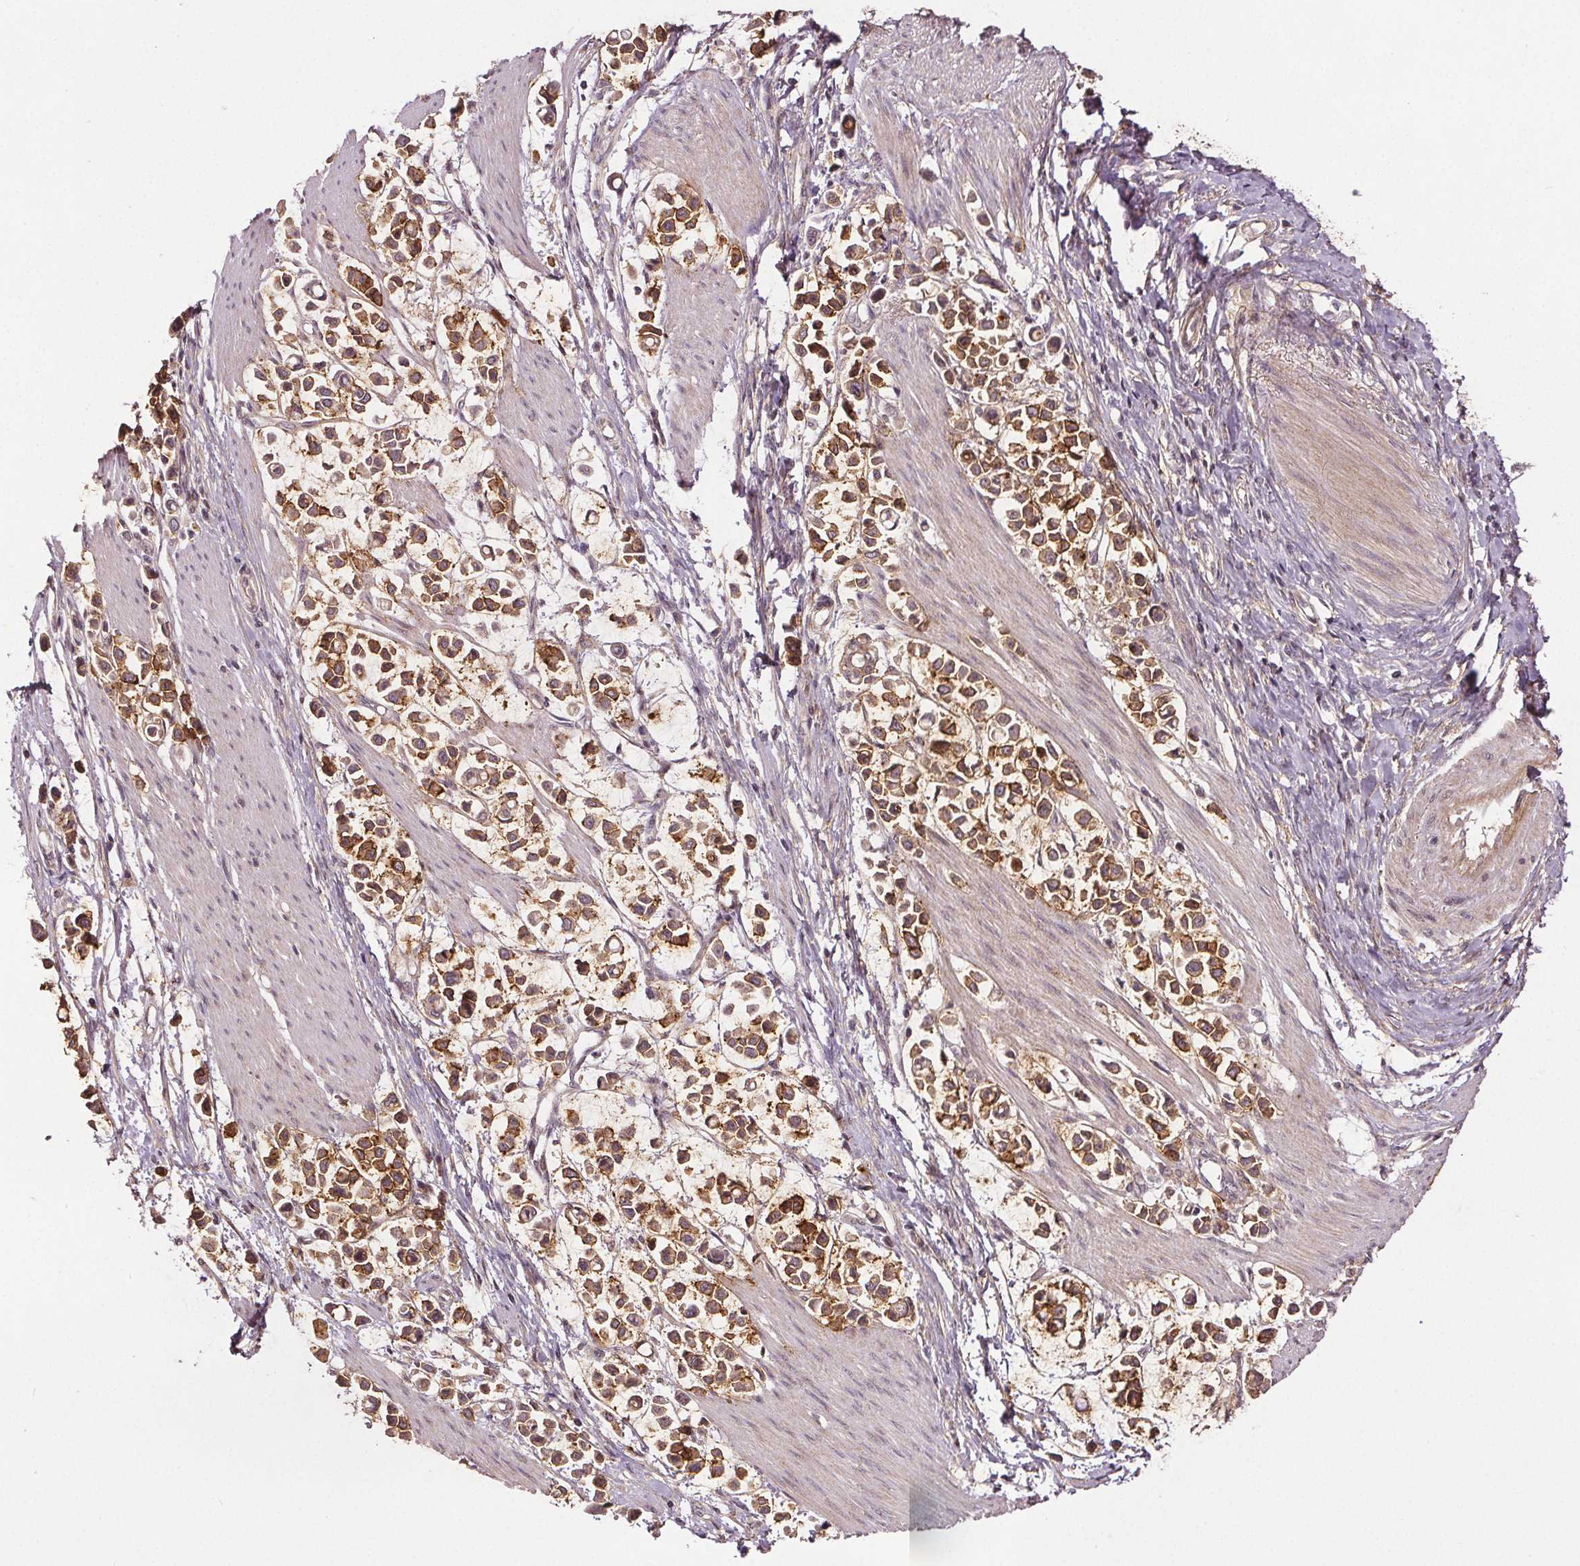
{"staining": {"intensity": "moderate", "quantity": ">75%", "location": "cytoplasmic/membranous"}, "tissue": "stomach cancer", "cell_type": "Tumor cells", "image_type": "cancer", "snomed": [{"axis": "morphology", "description": "Adenocarcinoma, NOS"}, {"axis": "topography", "description": "Stomach"}], "caption": "IHC (DAB (3,3'-diaminobenzidine)) staining of adenocarcinoma (stomach) demonstrates moderate cytoplasmic/membranous protein positivity in approximately >75% of tumor cells.", "gene": "EPHB3", "patient": {"sex": "male", "age": 82}}